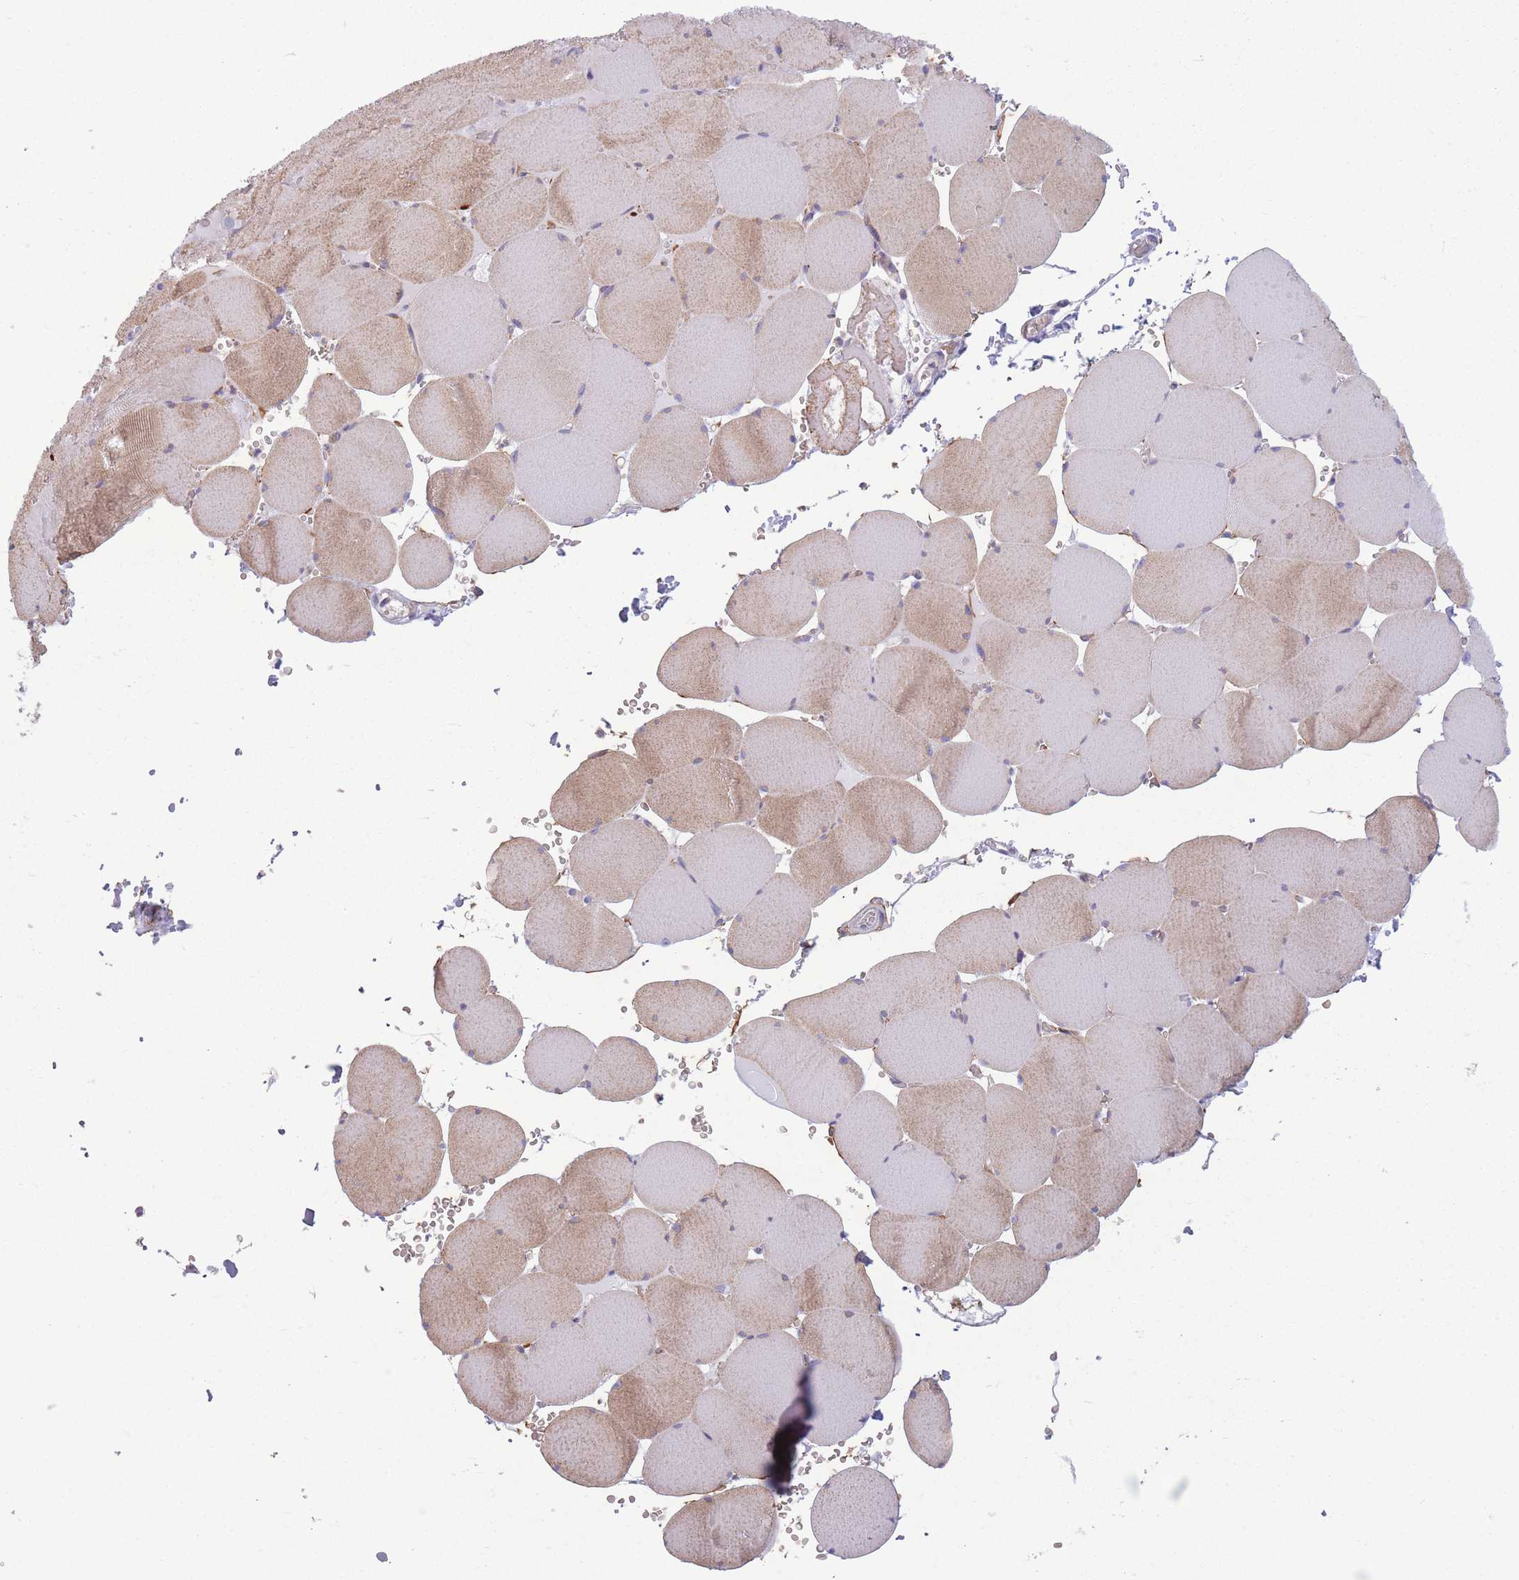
{"staining": {"intensity": "weak", "quantity": "25%-75%", "location": "cytoplasmic/membranous"}, "tissue": "skeletal muscle", "cell_type": "Myocytes", "image_type": "normal", "snomed": [{"axis": "morphology", "description": "Normal tissue, NOS"}, {"axis": "topography", "description": "Skeletal muscle"}, {"axis": "topography", "description": "Head-Neck"}], "caption": "Skeletal muscle was stained to show a protein in brown. There is low levels of weak cytoplasmic/membranous expression in about 25%-75% of myocytes.", "gene": "ADD1", "patient": {"sex": "male", "age": 66}}